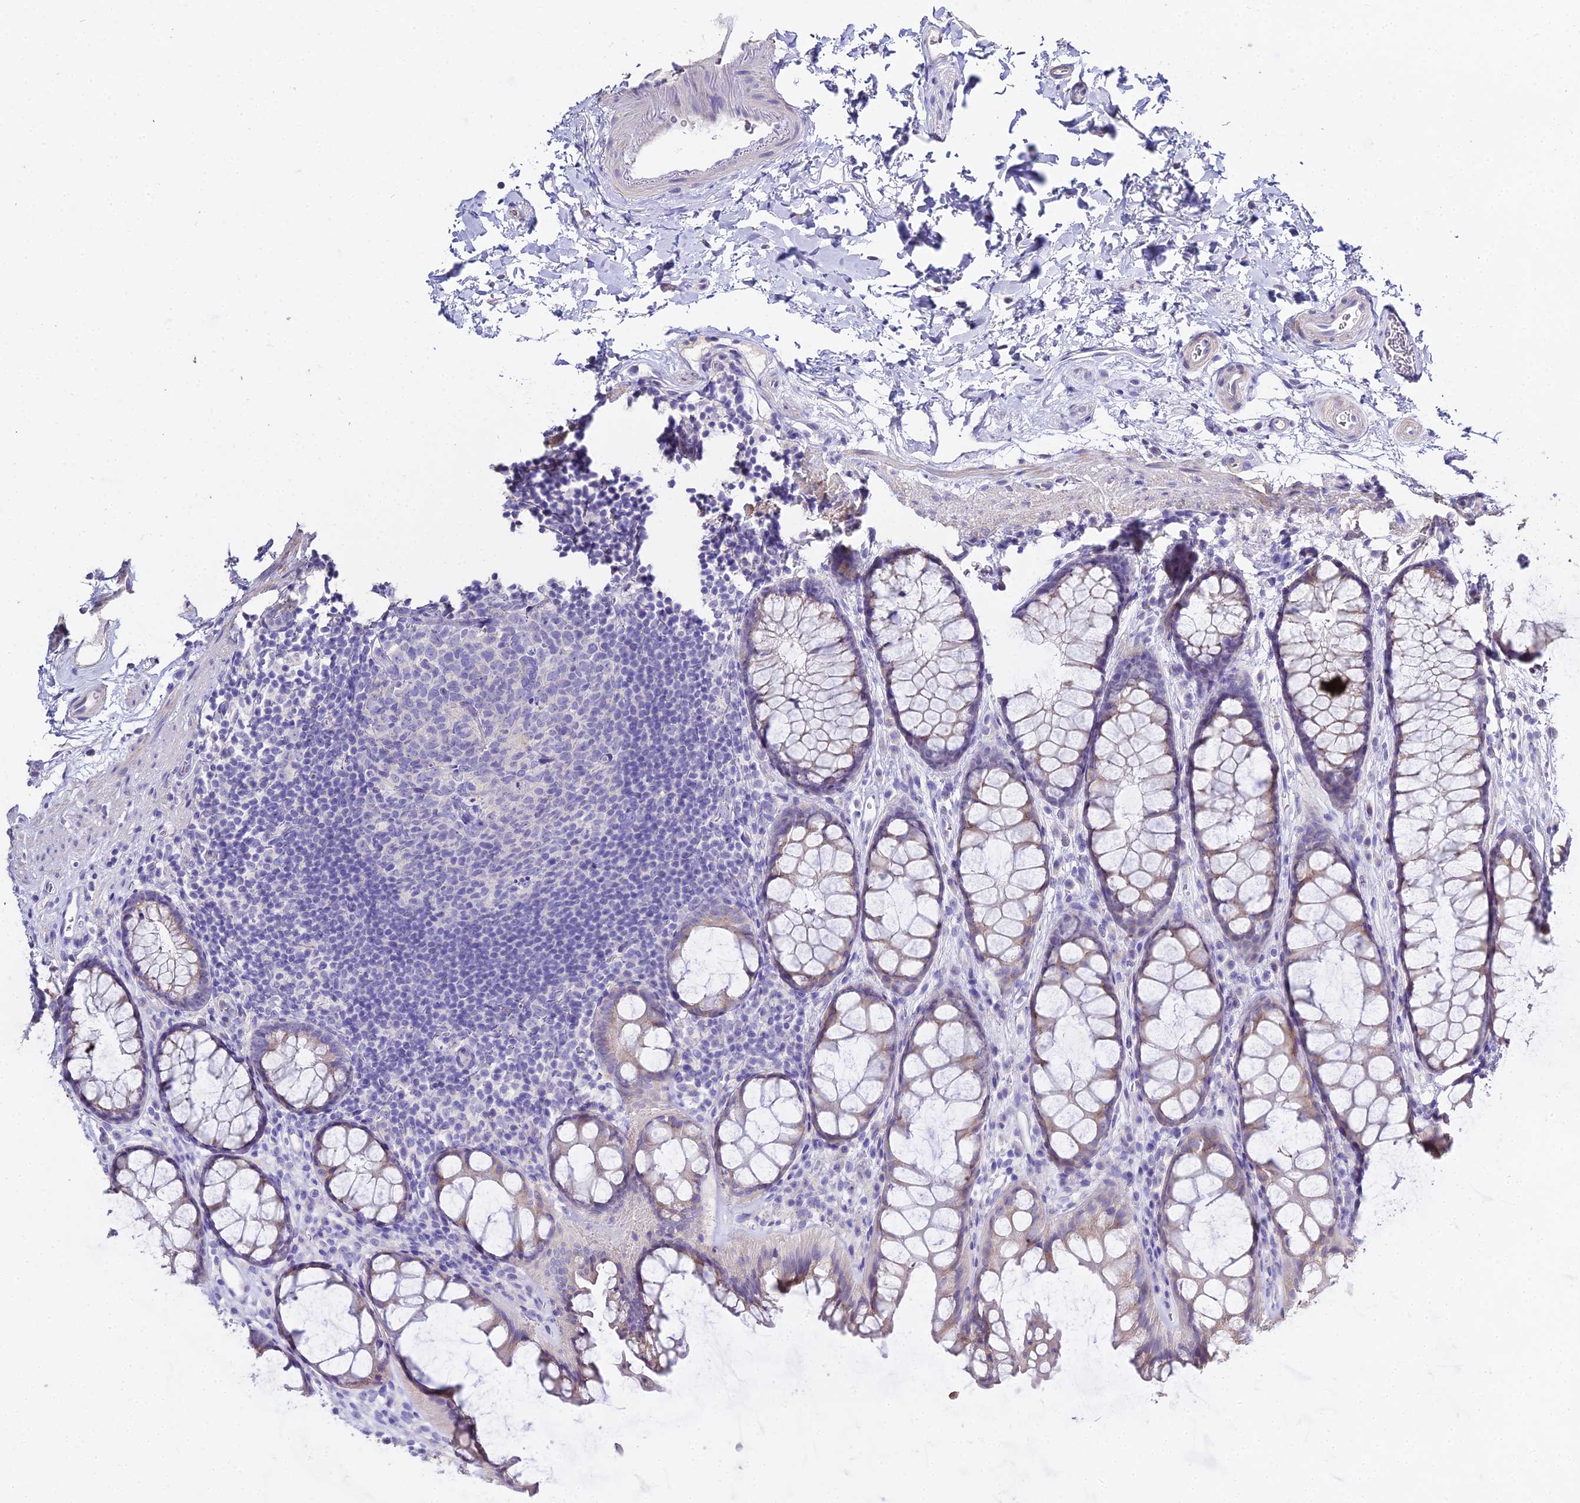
{"staining": {"intensity": "negative", "quantity": "none", "location": "none"}, "tissue": "colon", "cell_type": "Endothelial cells", "image_type": "normal", "snomed": [{"axis": "morphology", "description": "Normal tissue, NOS"}, {"axis": "topography", "description": "Colon"}], "caption": "IHC image of unremarkable colon stained for a protein (brown), which displays no staining in endothelial cells.", "gene": "GLYAT", "patient": {"sex": "female", "age": 82}}